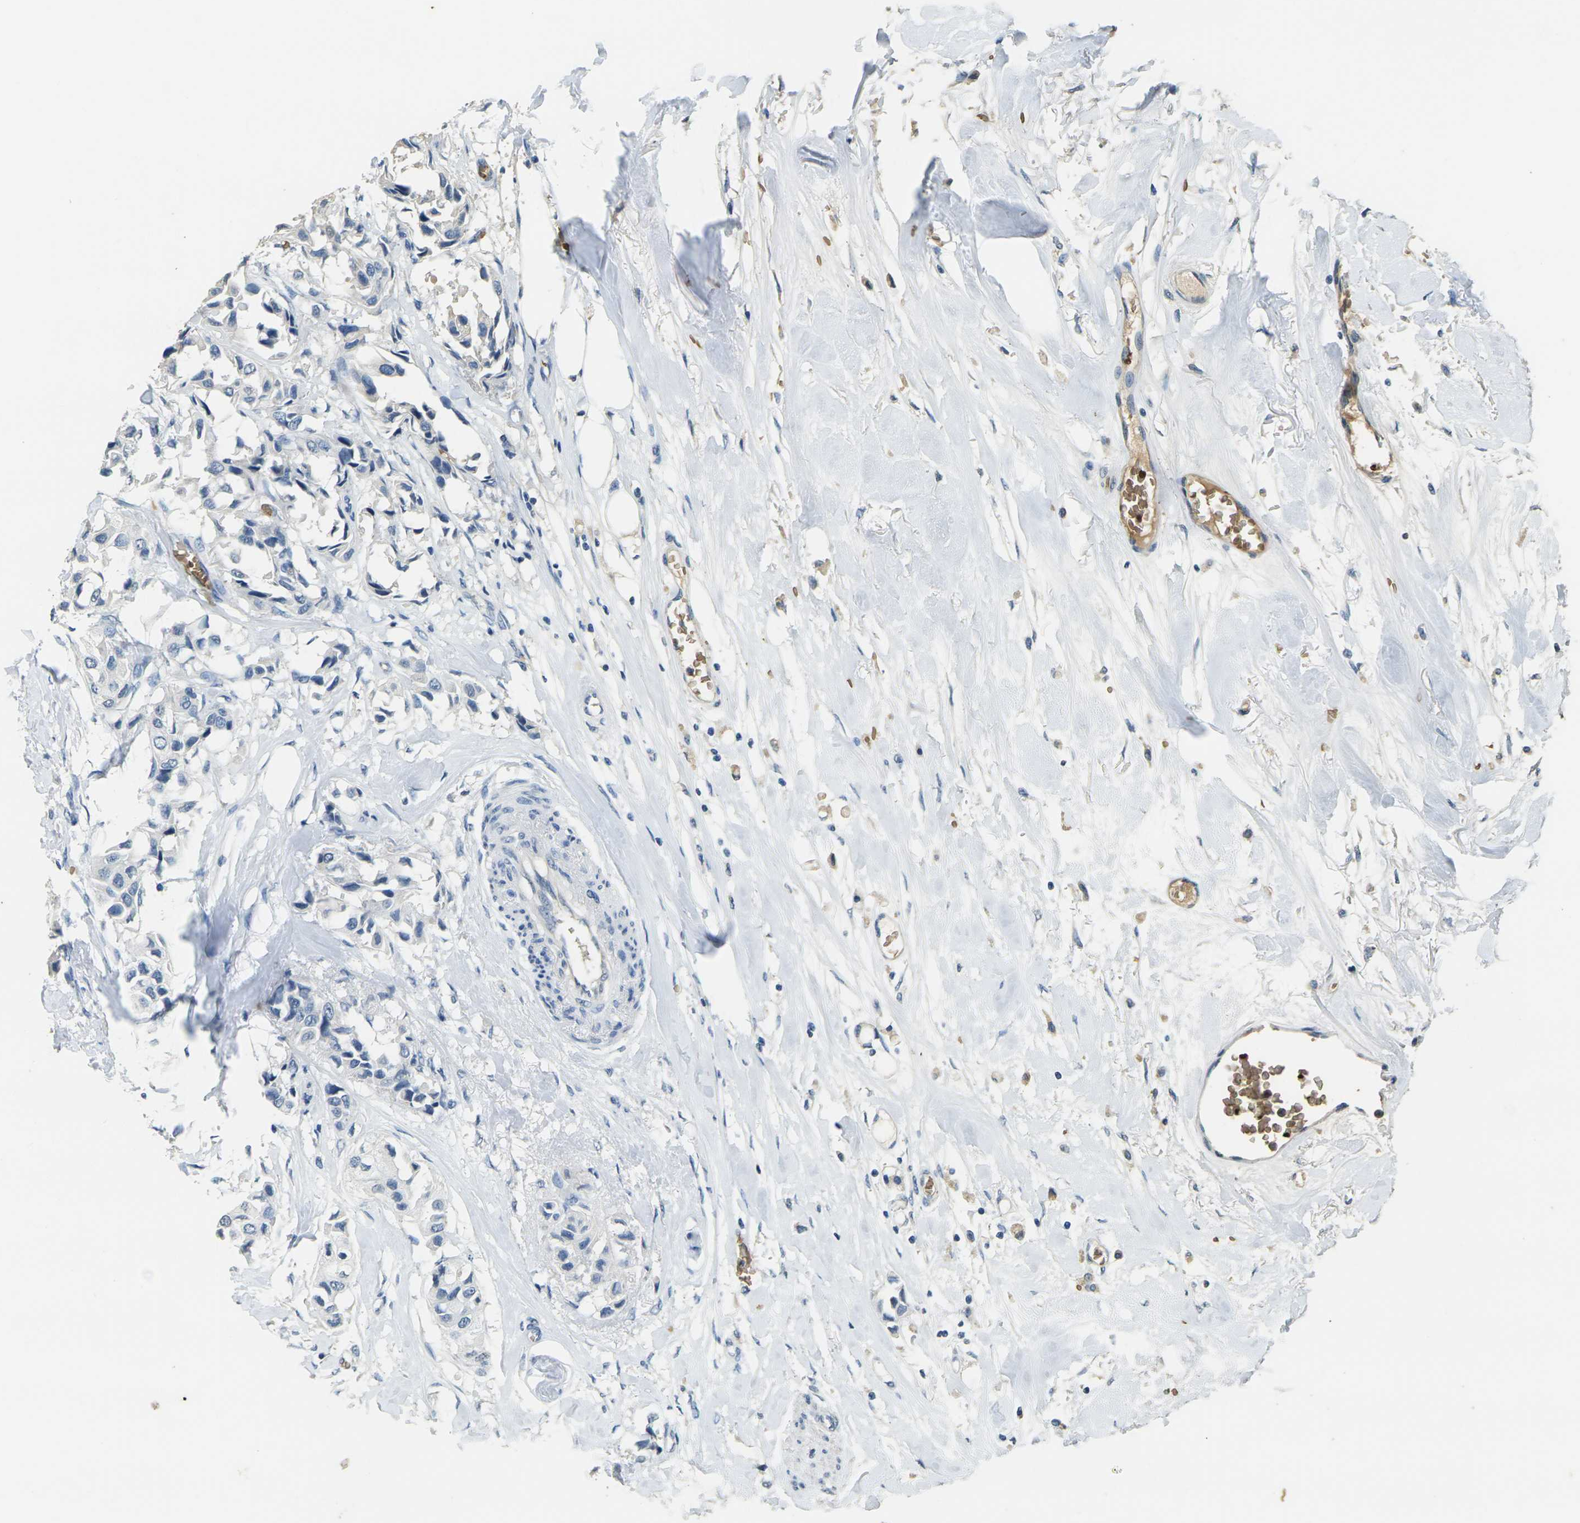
{"staining": {"intensity": "negative", "quantity": "none", "location": "none"}, "tissue": "breast cancer", "cell_type": "Tumor cells", "image_type": "cancer", "snomed": [{"axis": "morphology", "description": "Duct carcinoma"}, {"axis": "topography", "description": "Breast"}], "caption": "Tumor cells show no significant protein expression in breast cancer (invasive ductal carcinoma).", "gene": "HBB", "patient": {"sex": "female", "age": 80}}